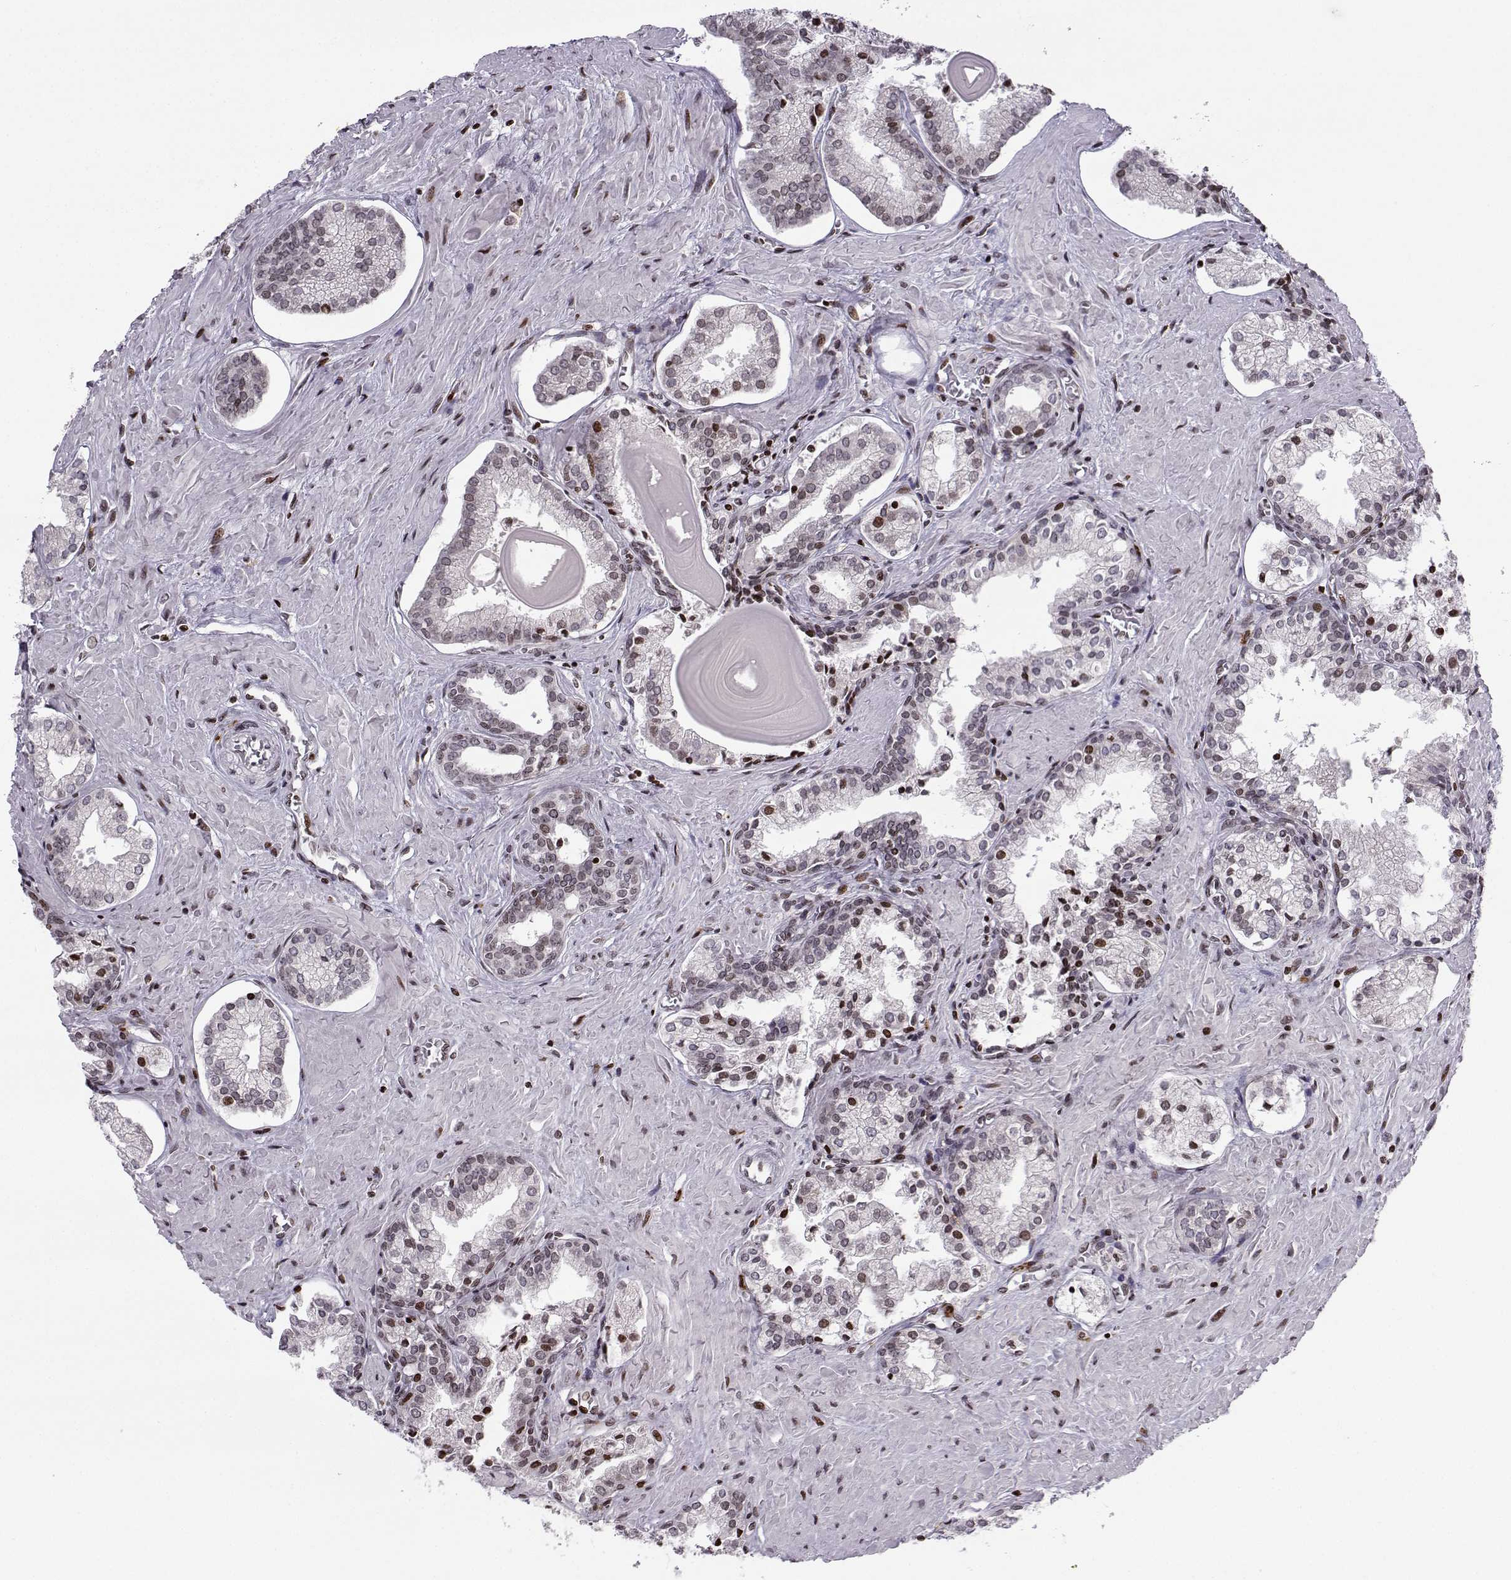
{"staining": {"intensity": "moderate", "quantity": "<25%", "location": "nuclear"}, "tissue": "prostate cancer", "cell_type": "Tumor cells", "image_type": "cancer", "snomed": [{"axis": "morphology", "description": "Adenocarcinoma, NOS"}, {"axis": "topography", "description": "Prostate and seminal vesicle, NOS"}, {"axis": "topography", "description": "Prostate"}], "caption": "This is a photomicrograph of immunohistochemistry staining of prostate cancer, which shows moderate expression in the nuclear of tumor cells.", "gene": "ZNF19", "patient": {"sex": "male", "age": 44}}